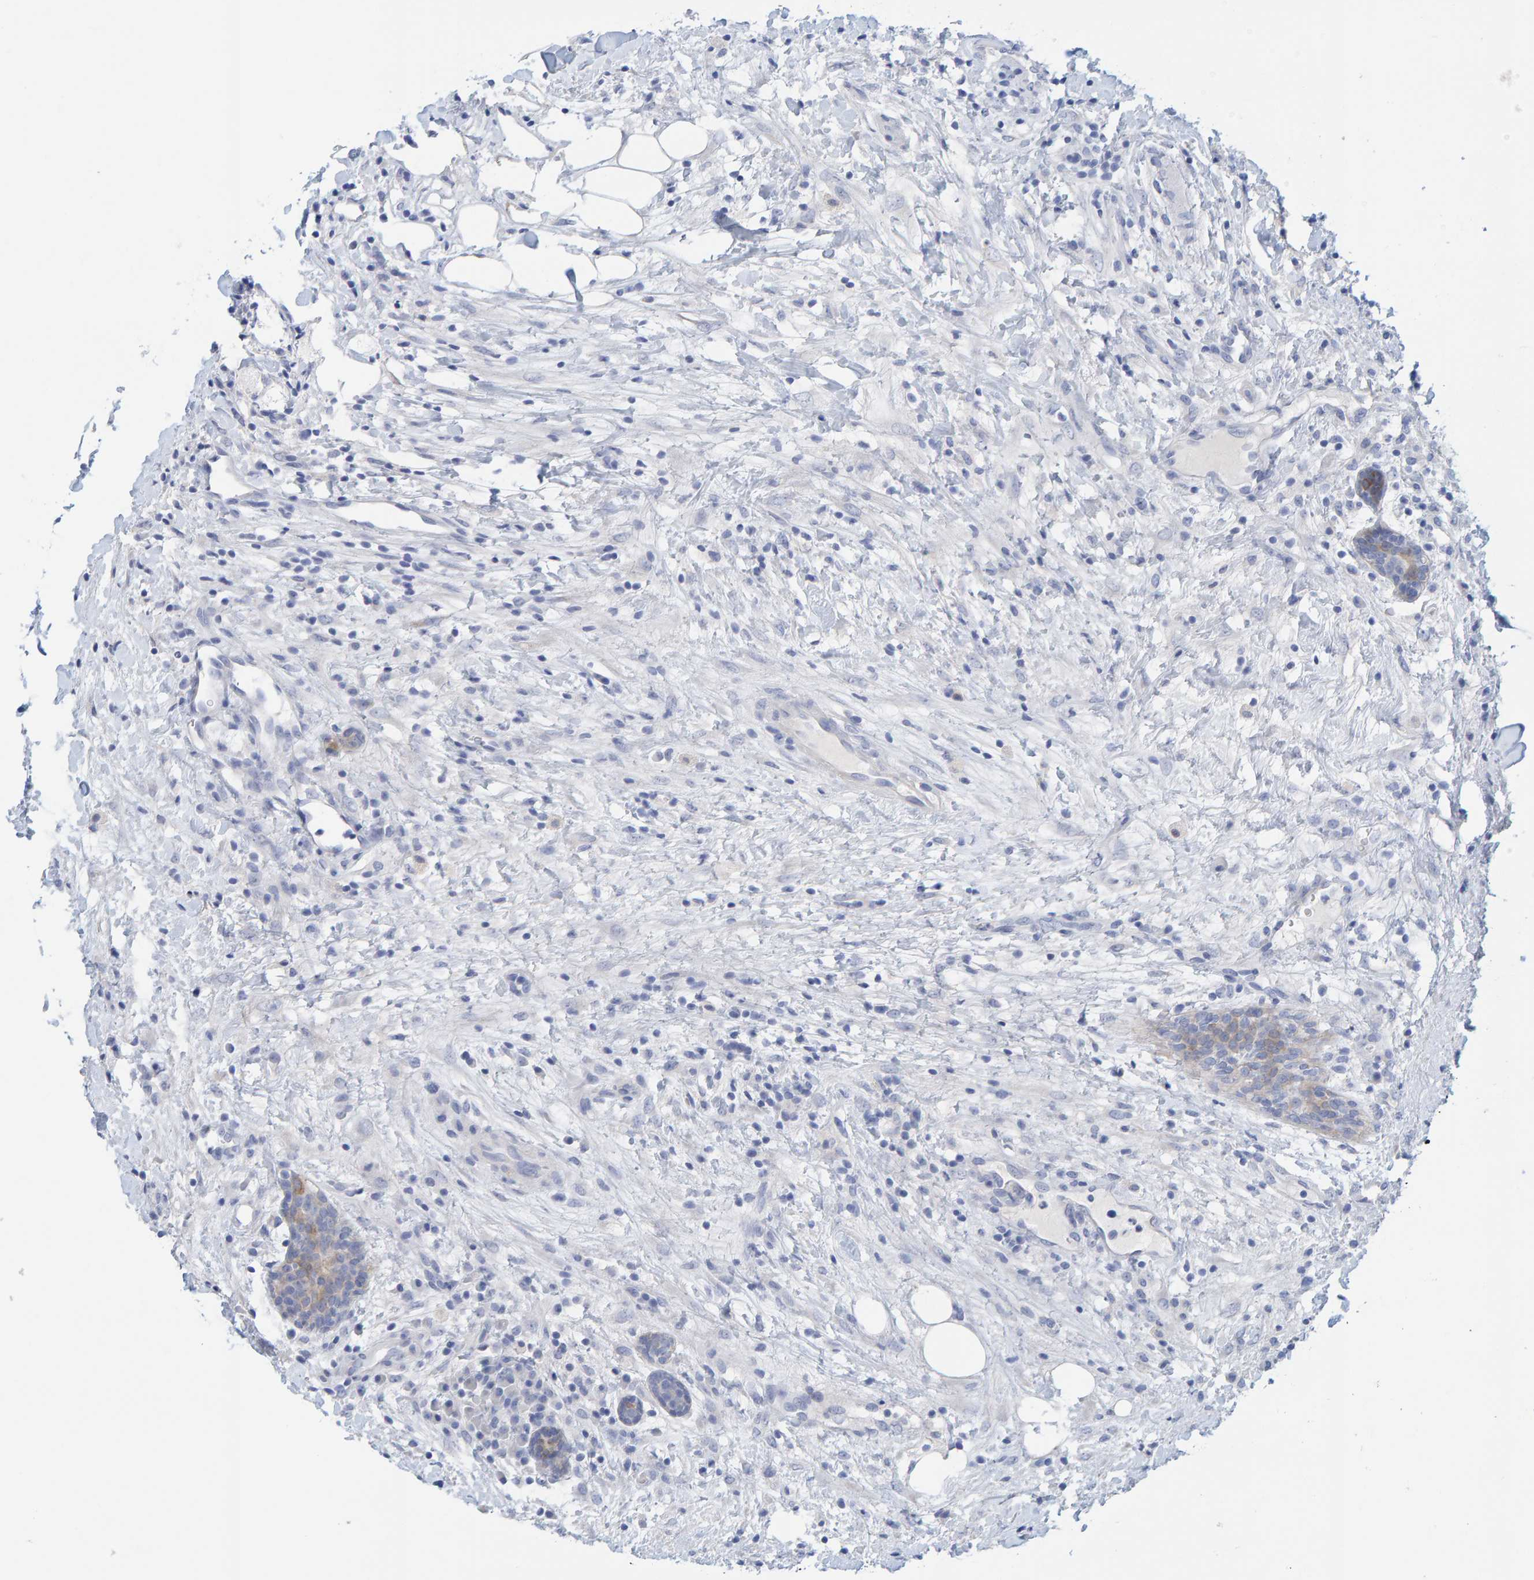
{"staining": {"intensity": "weak", "quantity": "25%-75%", "location": "cytoplasmic/membranous"}, "tissue": "breast cancer", "cell_type": "Tumor cells", "image_type": "cancer", "snomed": [{"axis": "morphology", "description": "Duct carcinoma"}, {"axis": "topography", "description": "Breast"}], "caption": "A brown stain labels weak cytoplasmic/membranous expression of a protein in breast cancer (invasive ductal carcinoma) tumor cells.", "gene": "KLHL11", "patient": {"sex": "female", "age": 37}}